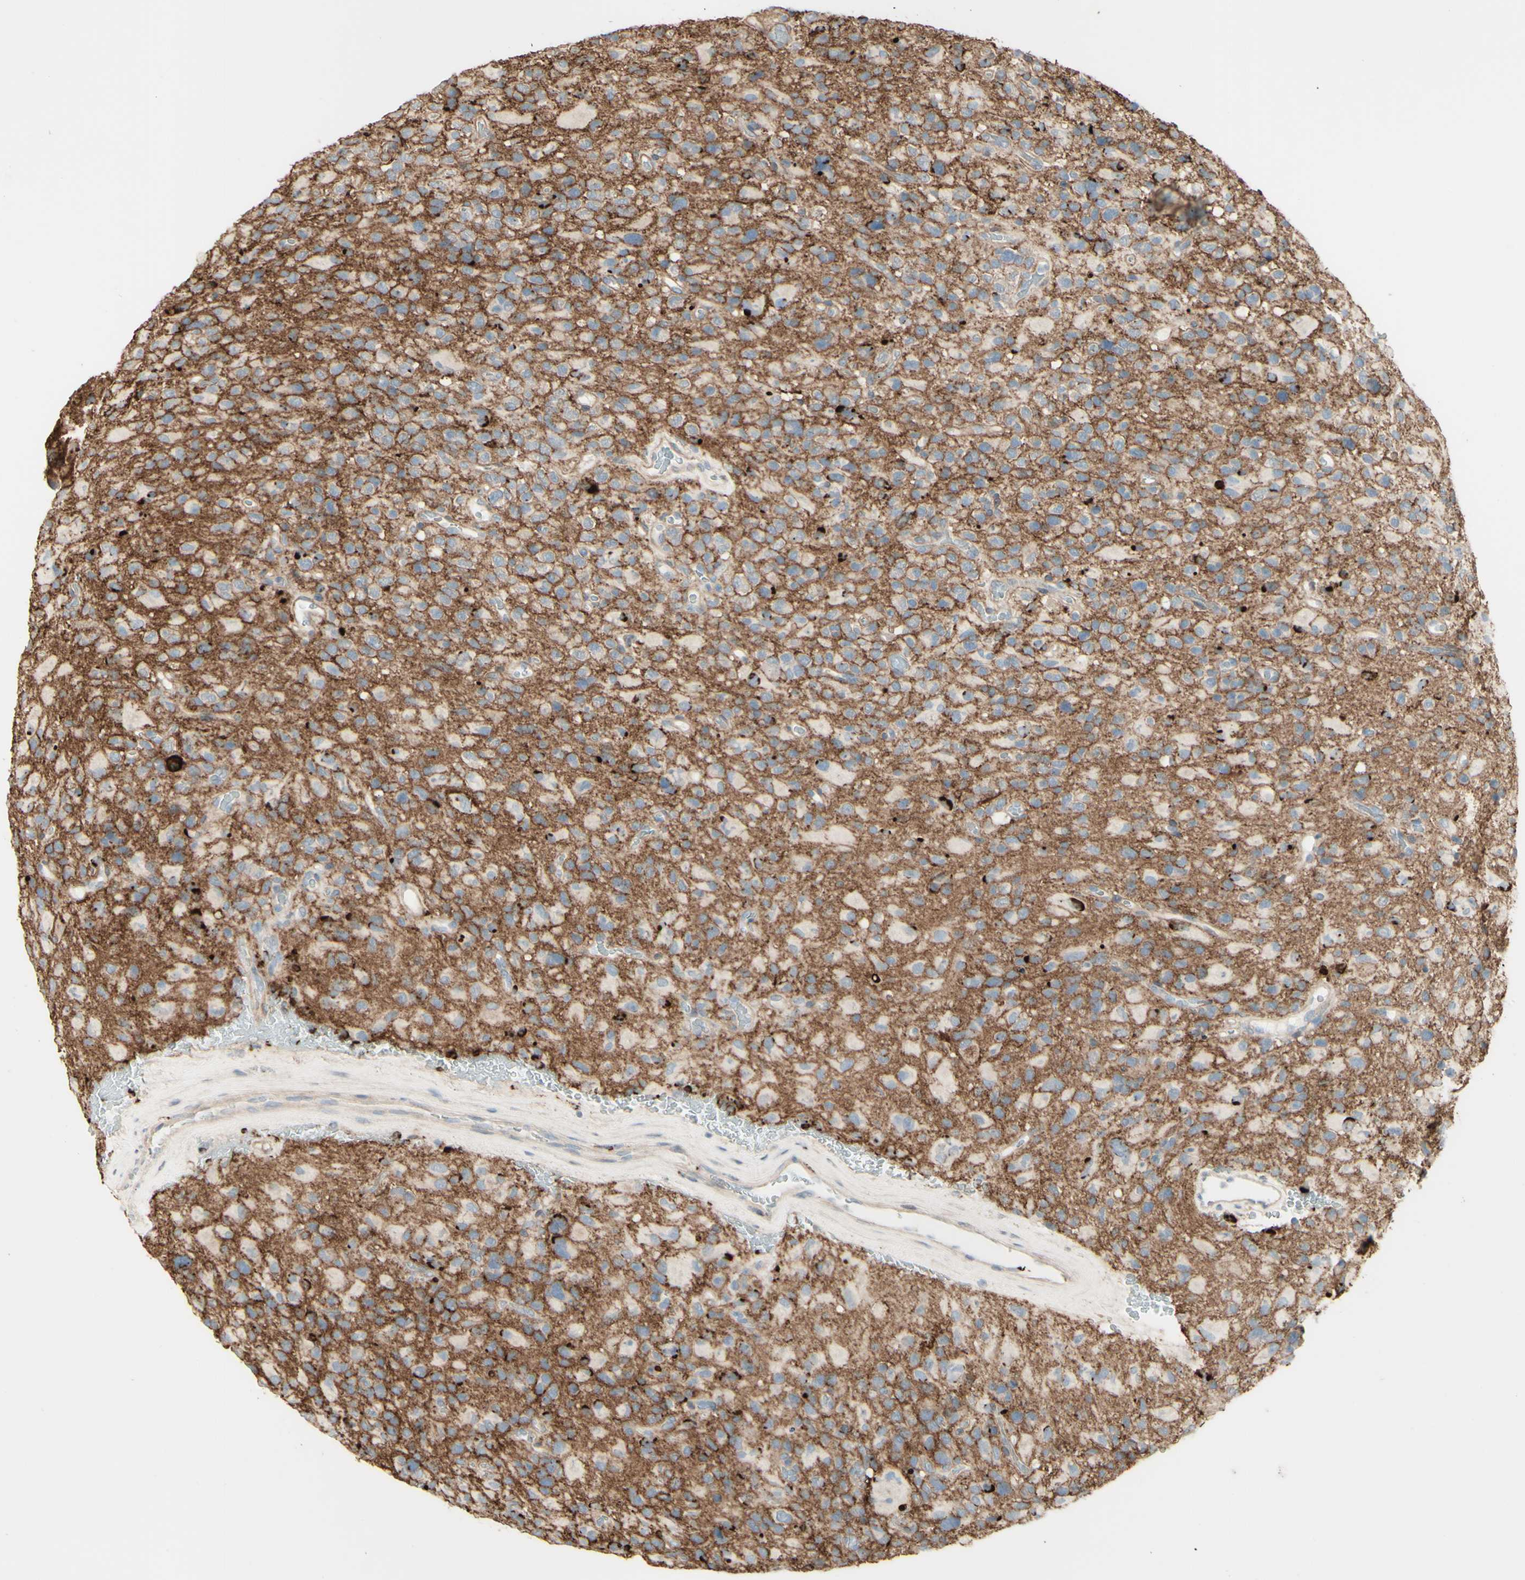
{"staining": {"intensity": "moderate", "quantity": "25%-75%", "location": "cytoplasmic/membranous"}, "tissue": "glioma", "cell_type": "Tumor cells", "image_type": "cancer", "snomed": [{"axis": "morphology", "description": "Glioma, malignant, High grade"}, {"axis": "topography", "description": "Brain"}], "caption": "IHC photomicrograph of neoplastic tissue: glioma stained using IHC demonstrates medium levels of moderate protein expression localized specifically in the cytoplasmic/membranous of tumor cells, appearing as a cytoplasmic/membranous brown color.", "gene": "RNF149", "patient": {"sex": "male", "age": 48}}